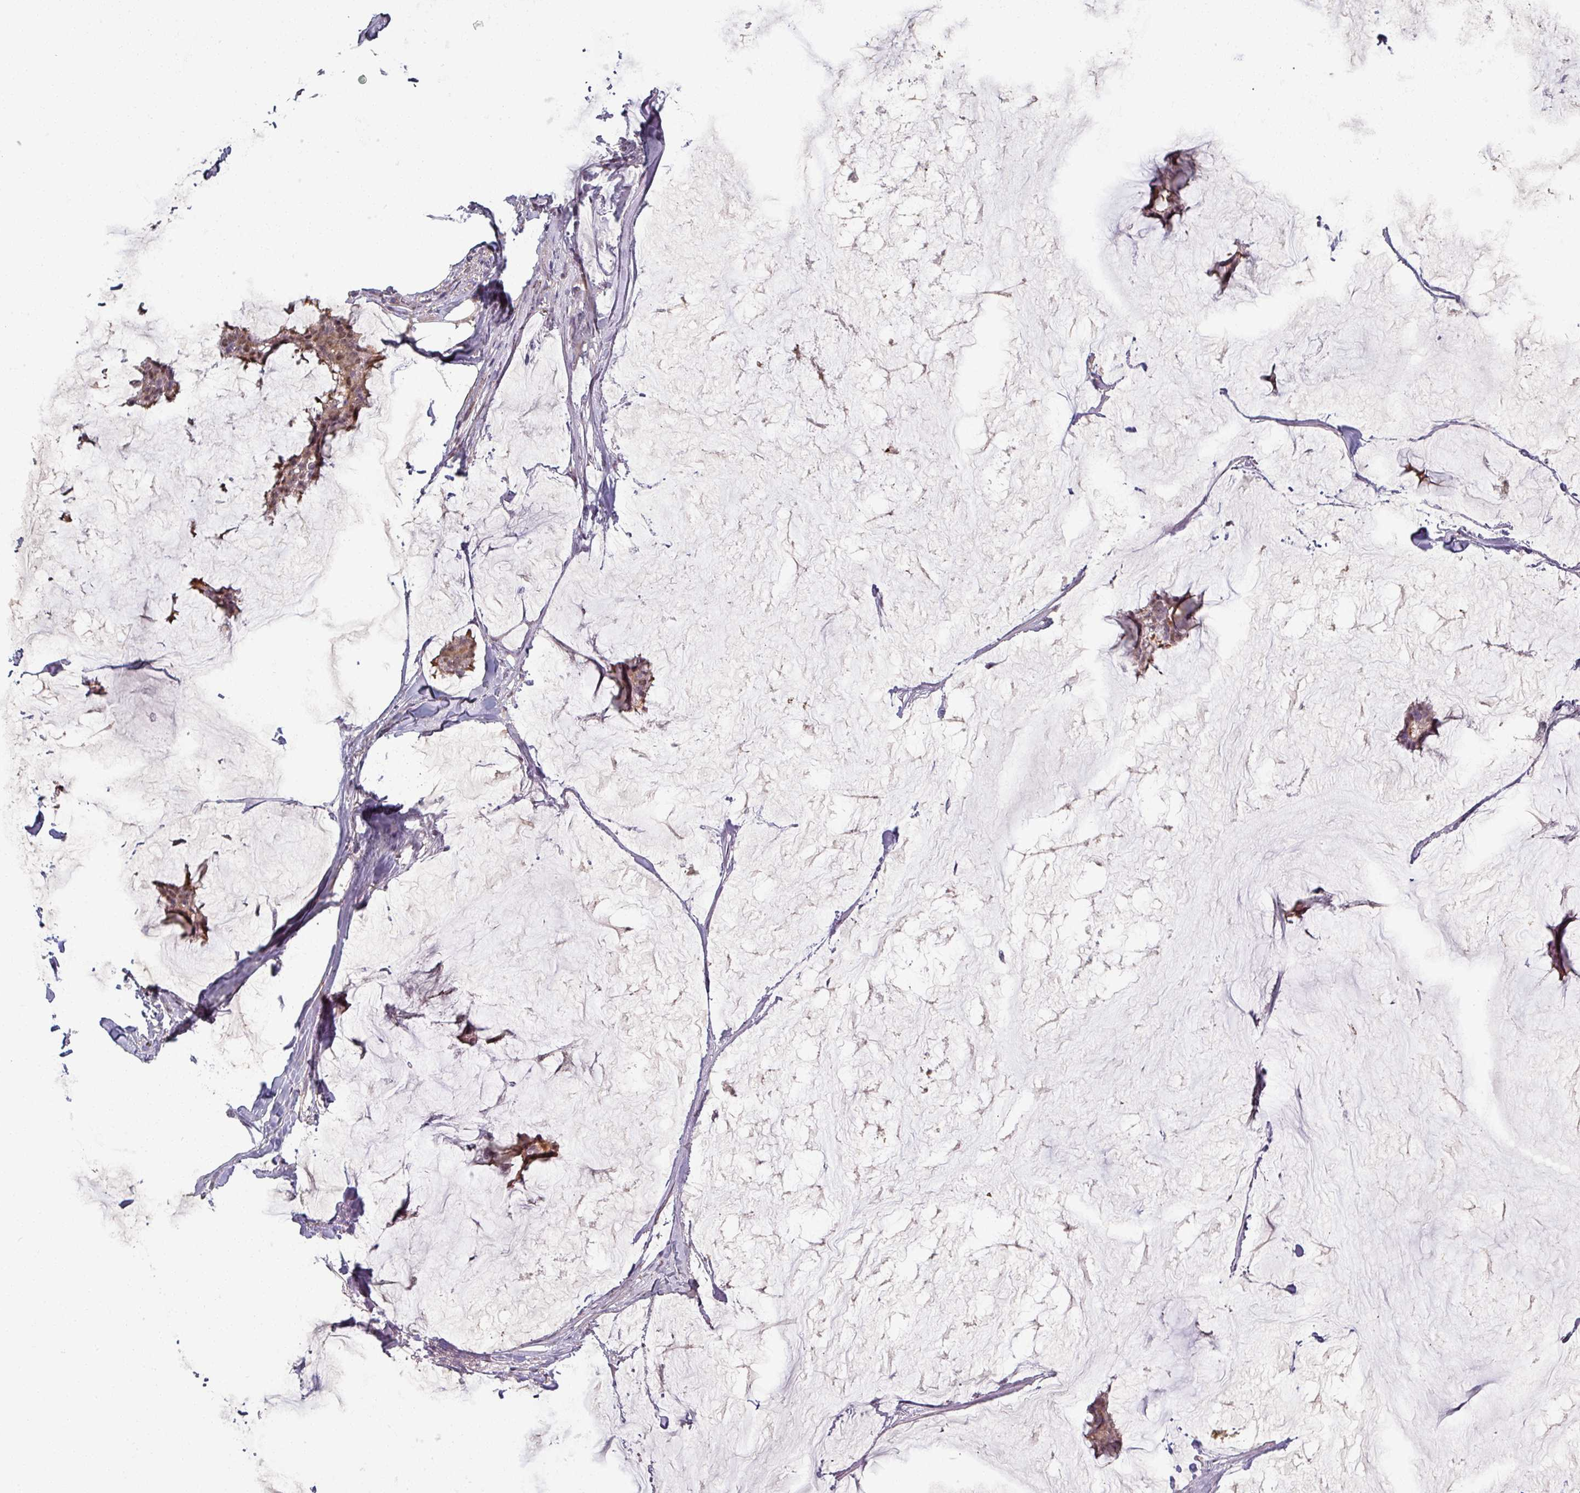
{"staining": {"intensity": "weak", "quantity": ">75%", "location": "cytoplasmic/membranous"}, "tissue": "breast cancer", "cell_type": "Tumor cells", "image_type": "cancer", "snomed": [{"axis": "morphology", "description": "Duct carcinoma"}, {"axis": "topography", "description": "Breast"}], "caption": "Protein staining of breast intraductal carcinoma tissue demonstrates weak cytoplasmic/membranous staining in approximately >75% of tumor cells.", "gene": "C2orf16", "patient": {"sex": "female", "age": 93}}